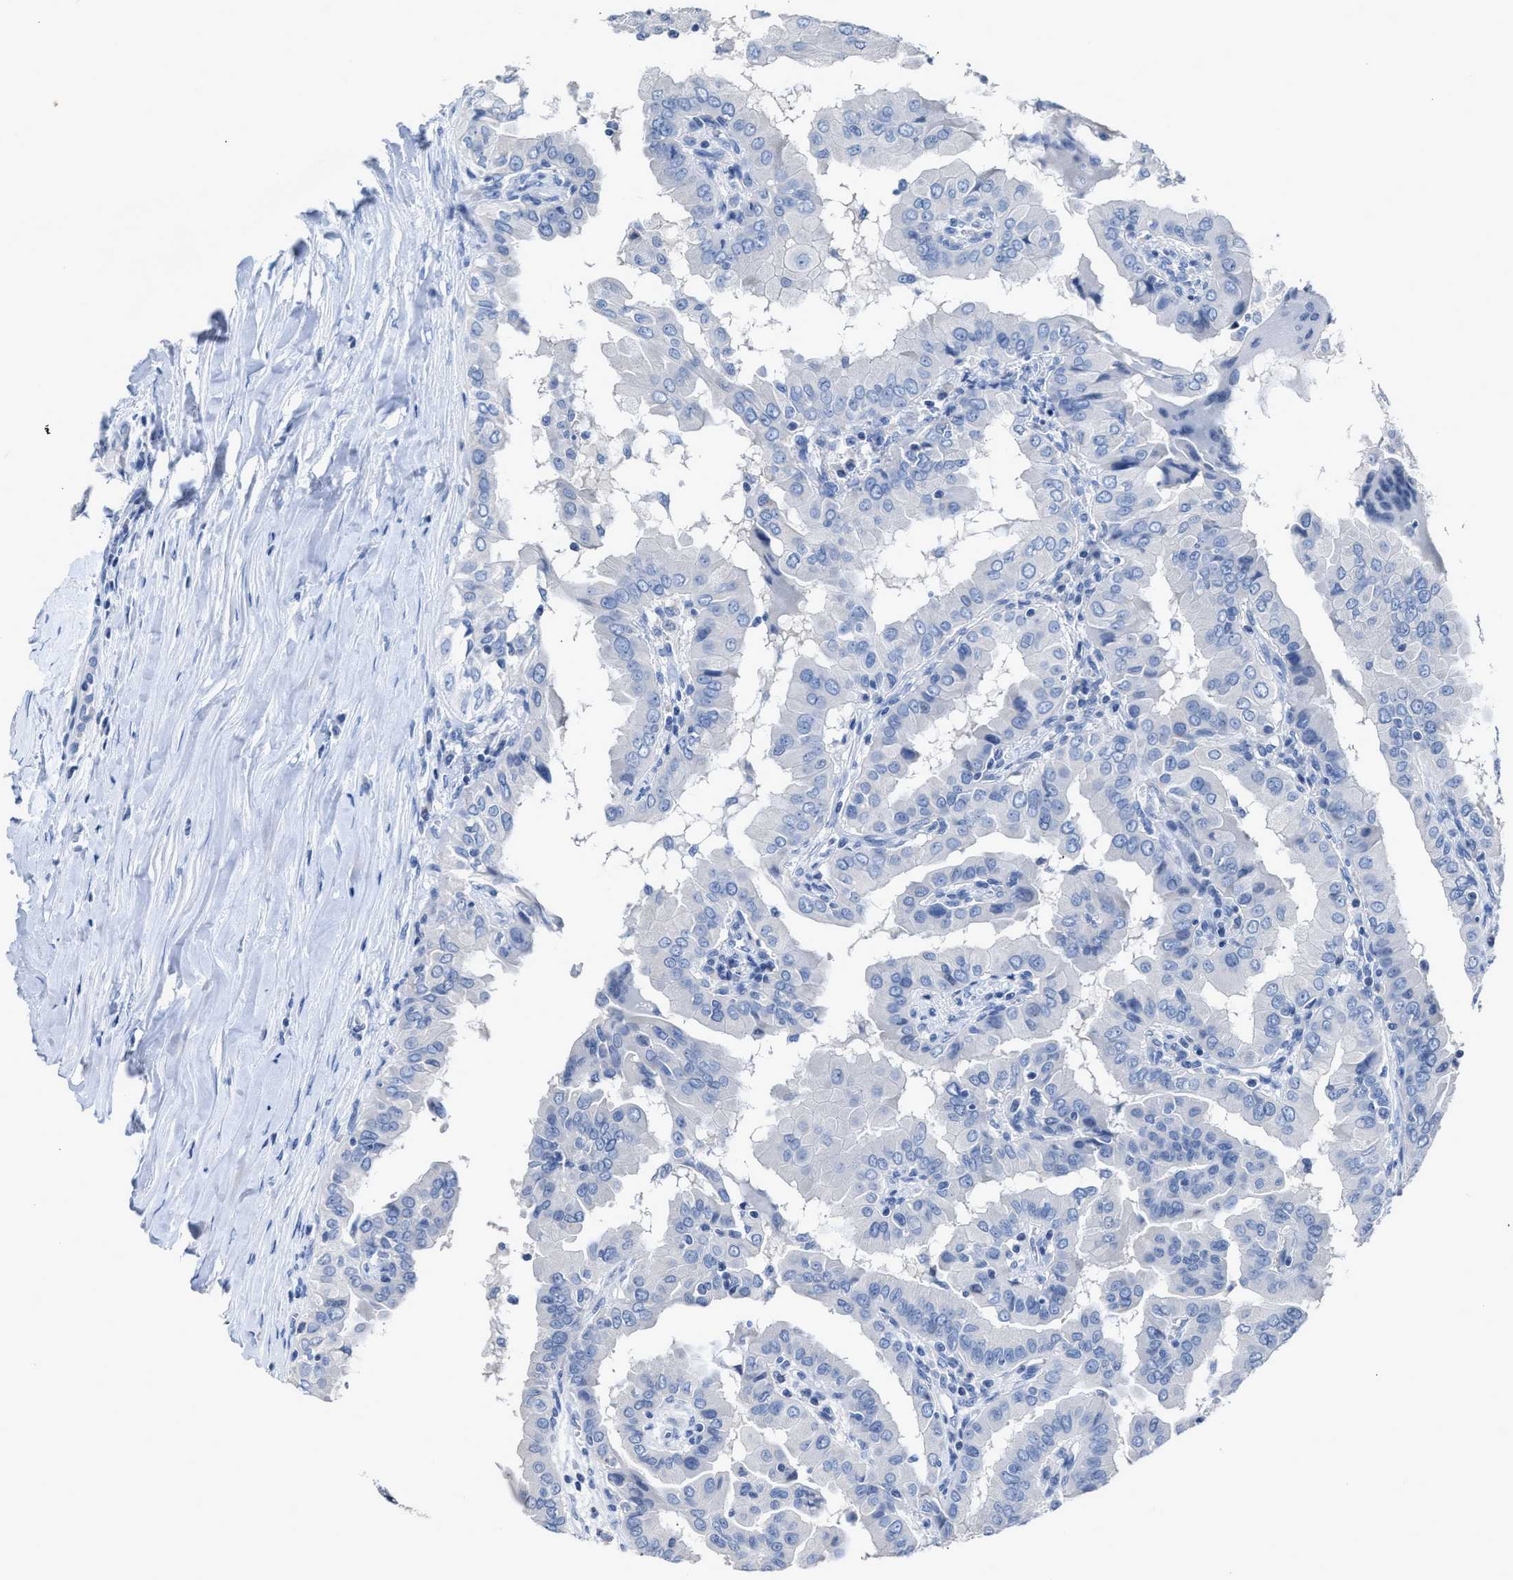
{"staining": {"intensity": "negative", "quantity": "none", "location": "none"}, "tissue": "thyroid cancer", "cell_type": "Tumor cells", "image_type": "cancer", "snomed": [{"axis": "morphology", "description": "Papillary adenocarcinoma, NOS"}, {"axis": "topography", "description": "Thyroid gland"}], "caption": "Tumor cells show no significant protein expression in thyroid cancer.", "gene": "CEACAM5", "patient": {"sex": "male", "age": 33}}